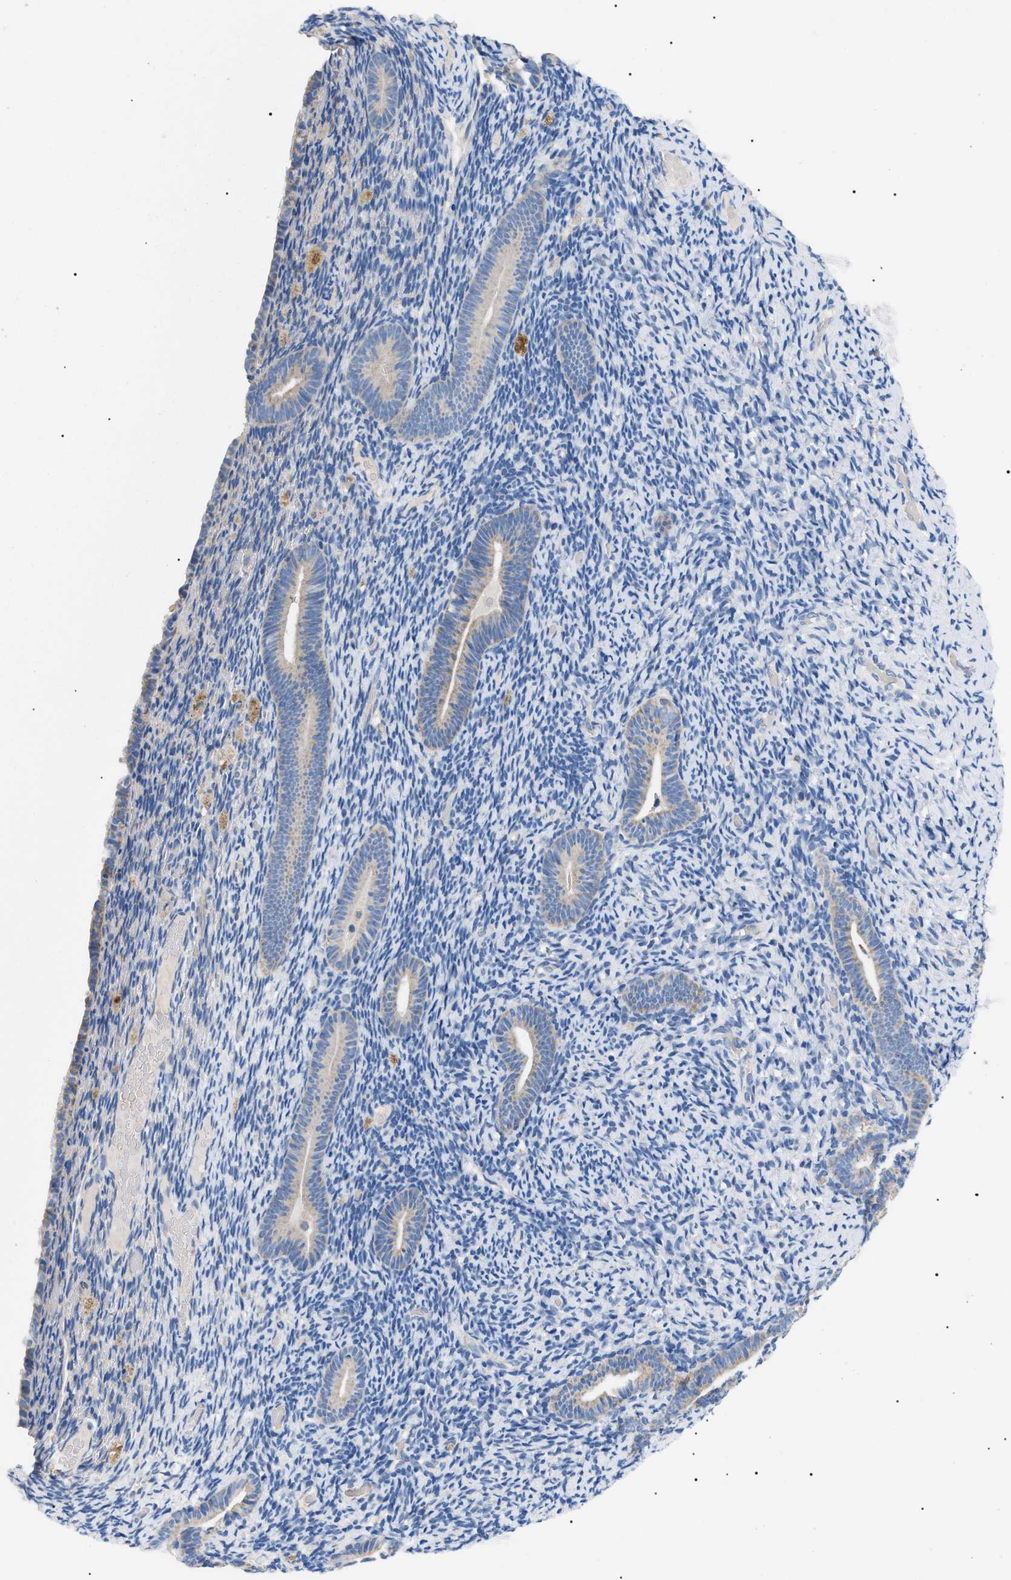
{"staining": {"intensity": "negative", "quantity": "none", "location": "none"}, "tissue": "endometrium", "cell_type": "Cells in endometrial stroma", "image_type": "normal", "snomed": [{"axis": "morphology", "description": "Normal tissue, NOS"}, {"axis": "topography", "description": "Endometrium"}], "caption": "Immunohistochemistry (IHC) image of normal endometrium: human endometrium stained with DAB (3,3'-diaminobenzidine) shows no significant protein expression in cells in endometrial stroma.", "gene": "TOMM6", "patient": {"sex": "female", "age": 51}}